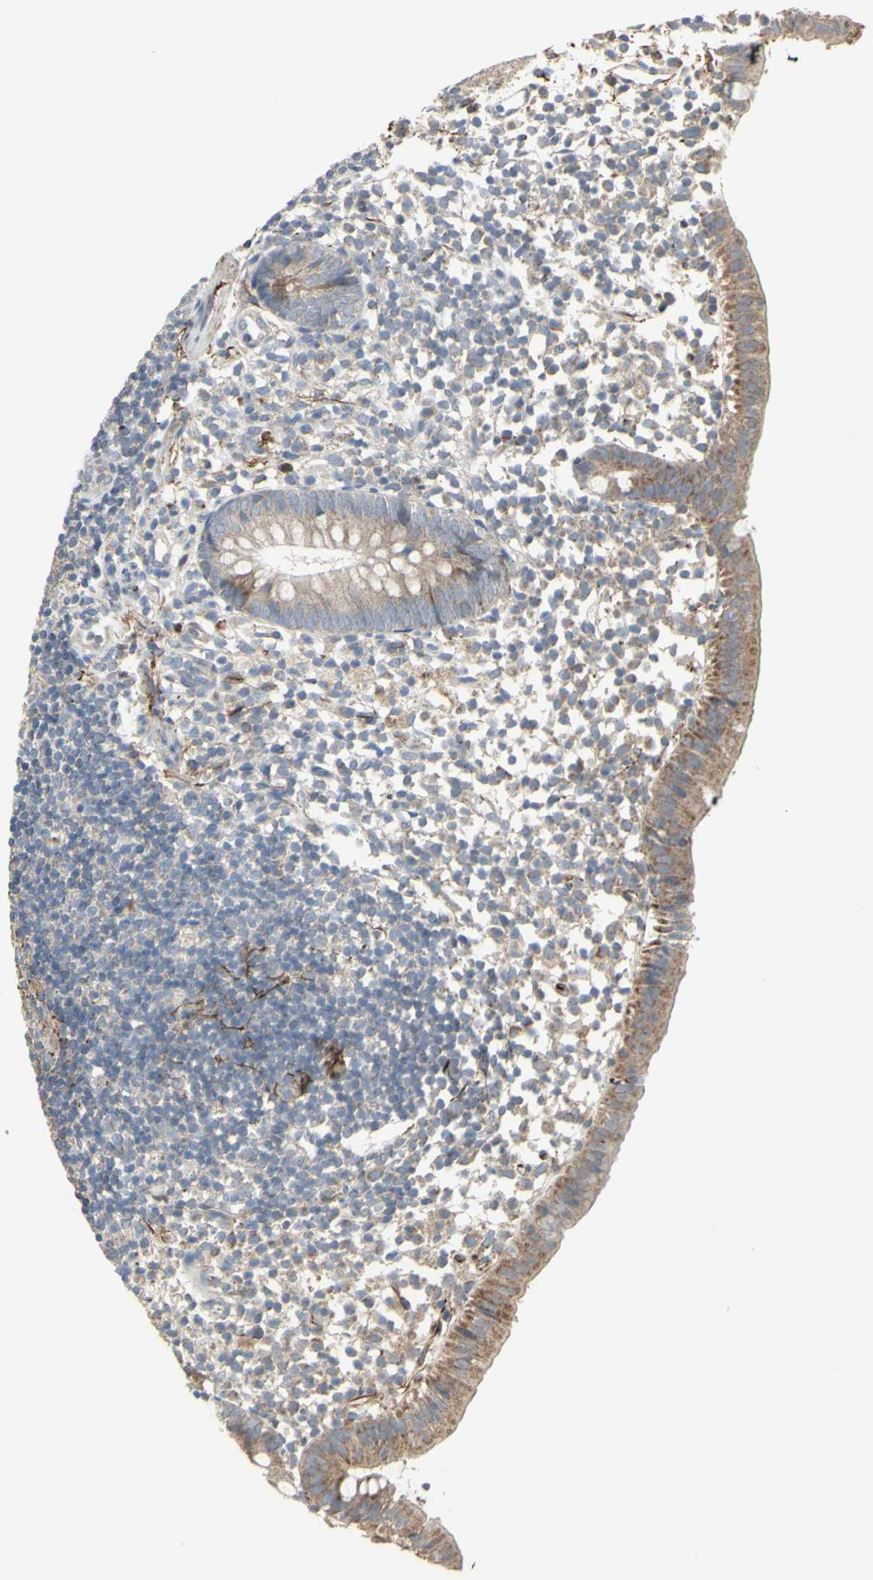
{"staining": {"intensity": "weak", "quantity": "25%-75%", "location": "cytoplasmic/membranous"}, "tissue": "appendix", "cell_type": "Glandular cells", "image_type": "normal", "snomed": [{"axis": "morphology", "description": "Normal tissue, NOS"}, {"axis": "topography", "description": "Appendix"}], "caption": "IHC histopathology image of normal appendix: human appendix stained using immunohistochemistry (IHC) reveals low levels of weak protein expression localized specifically in the cytoplasmic/membranous of glandular cells, appearing as a cytoplasmic/membranous brown color.", "gene": "FAM171B", "patient": {"sex": "female", "age": 20}}